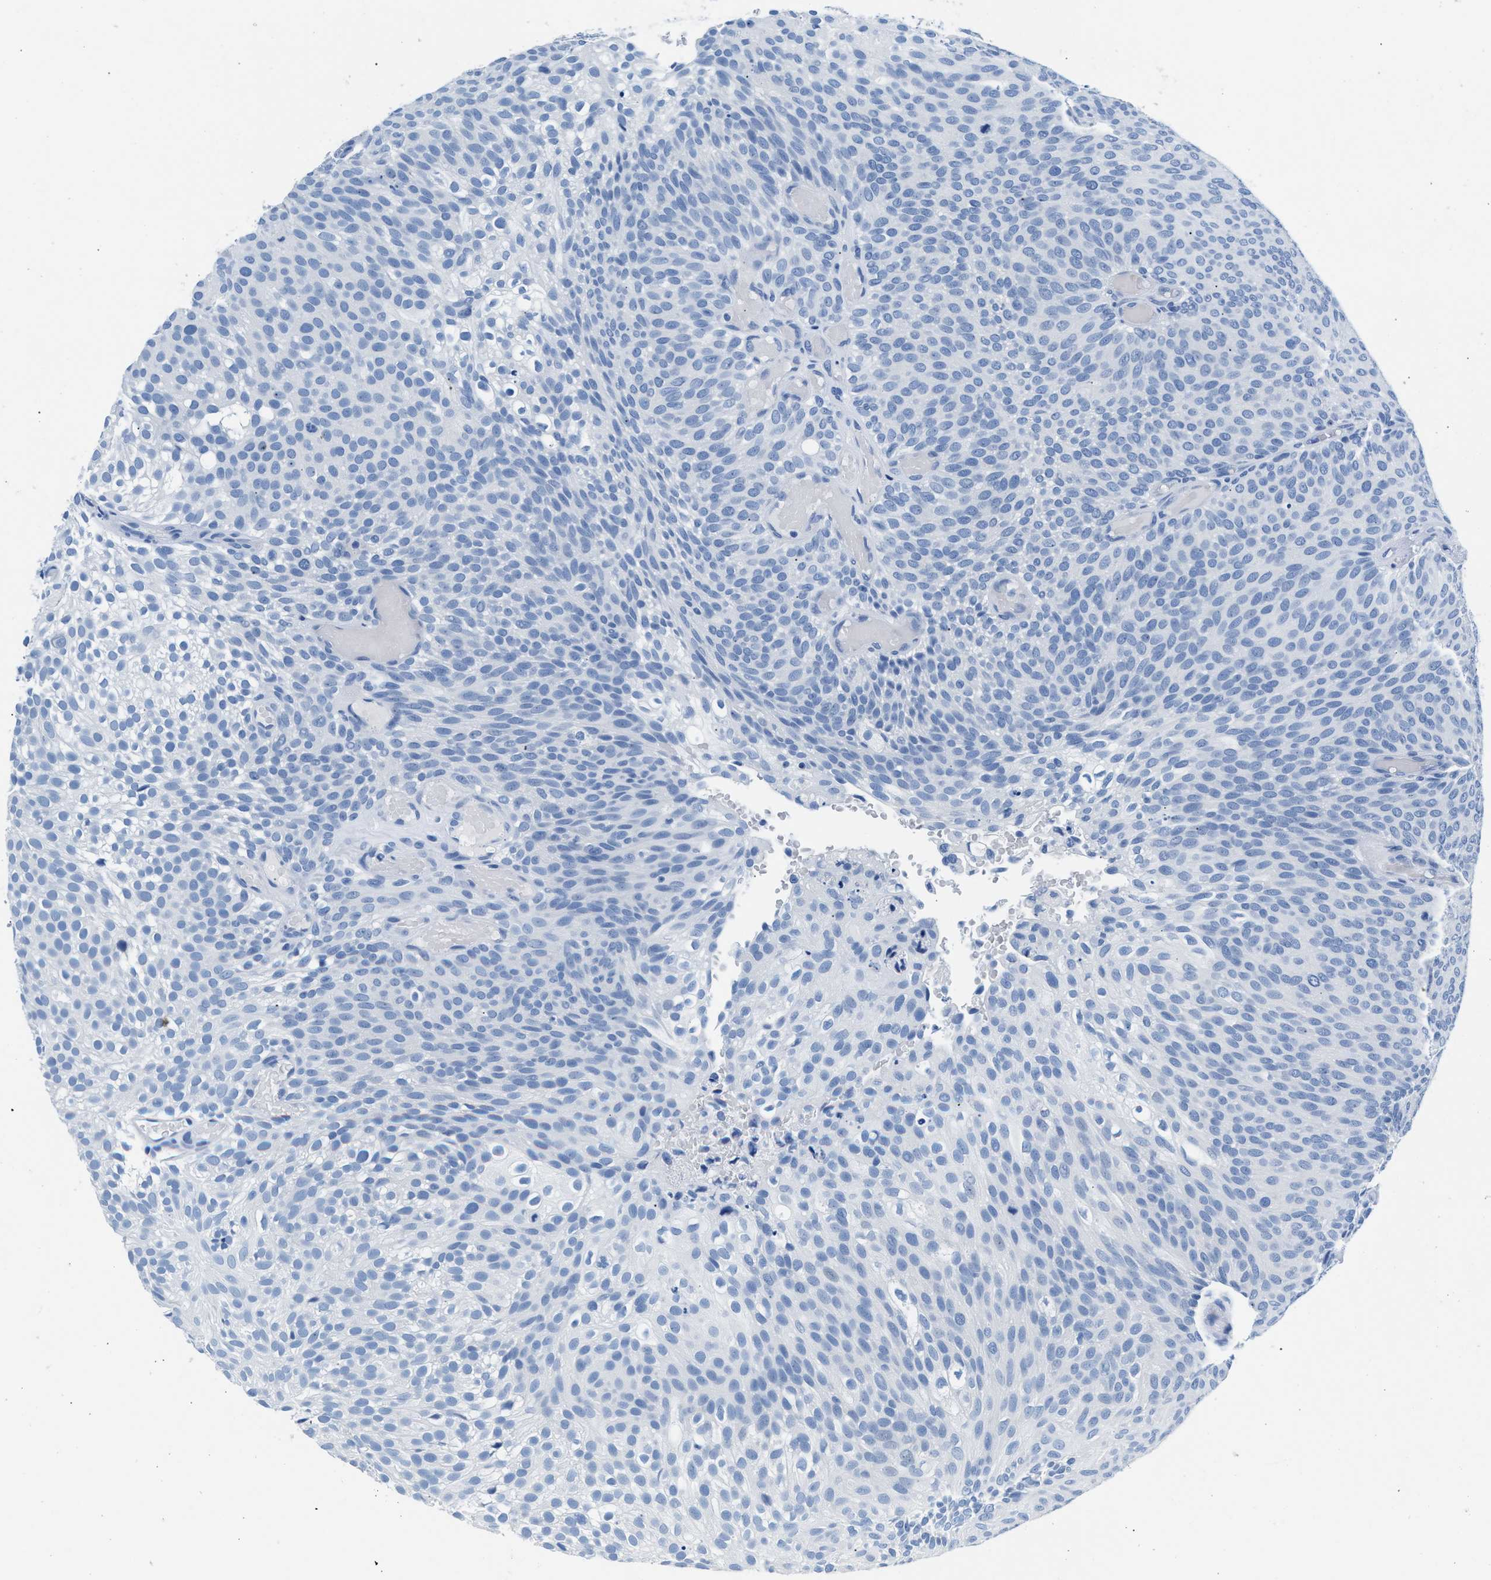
{"staining": {"intensity": "negative", "quantity": "none", "location": "none"}, "tissue": "urothelial cancer", "cell_type": "Tumor cells", "image_type": "cancer", "snomed": [{"axis": "morphology", "description": "Urothelial carcinoma, Low grade"}, {"axis": "topography", "description": "Urinary bladder"}], "caption": "Tumor cells show no significant protein staining in urothelial carcinoma (low-grade).", "gene": "CPS1", "patient": {"sex": "male", "age": 78}}